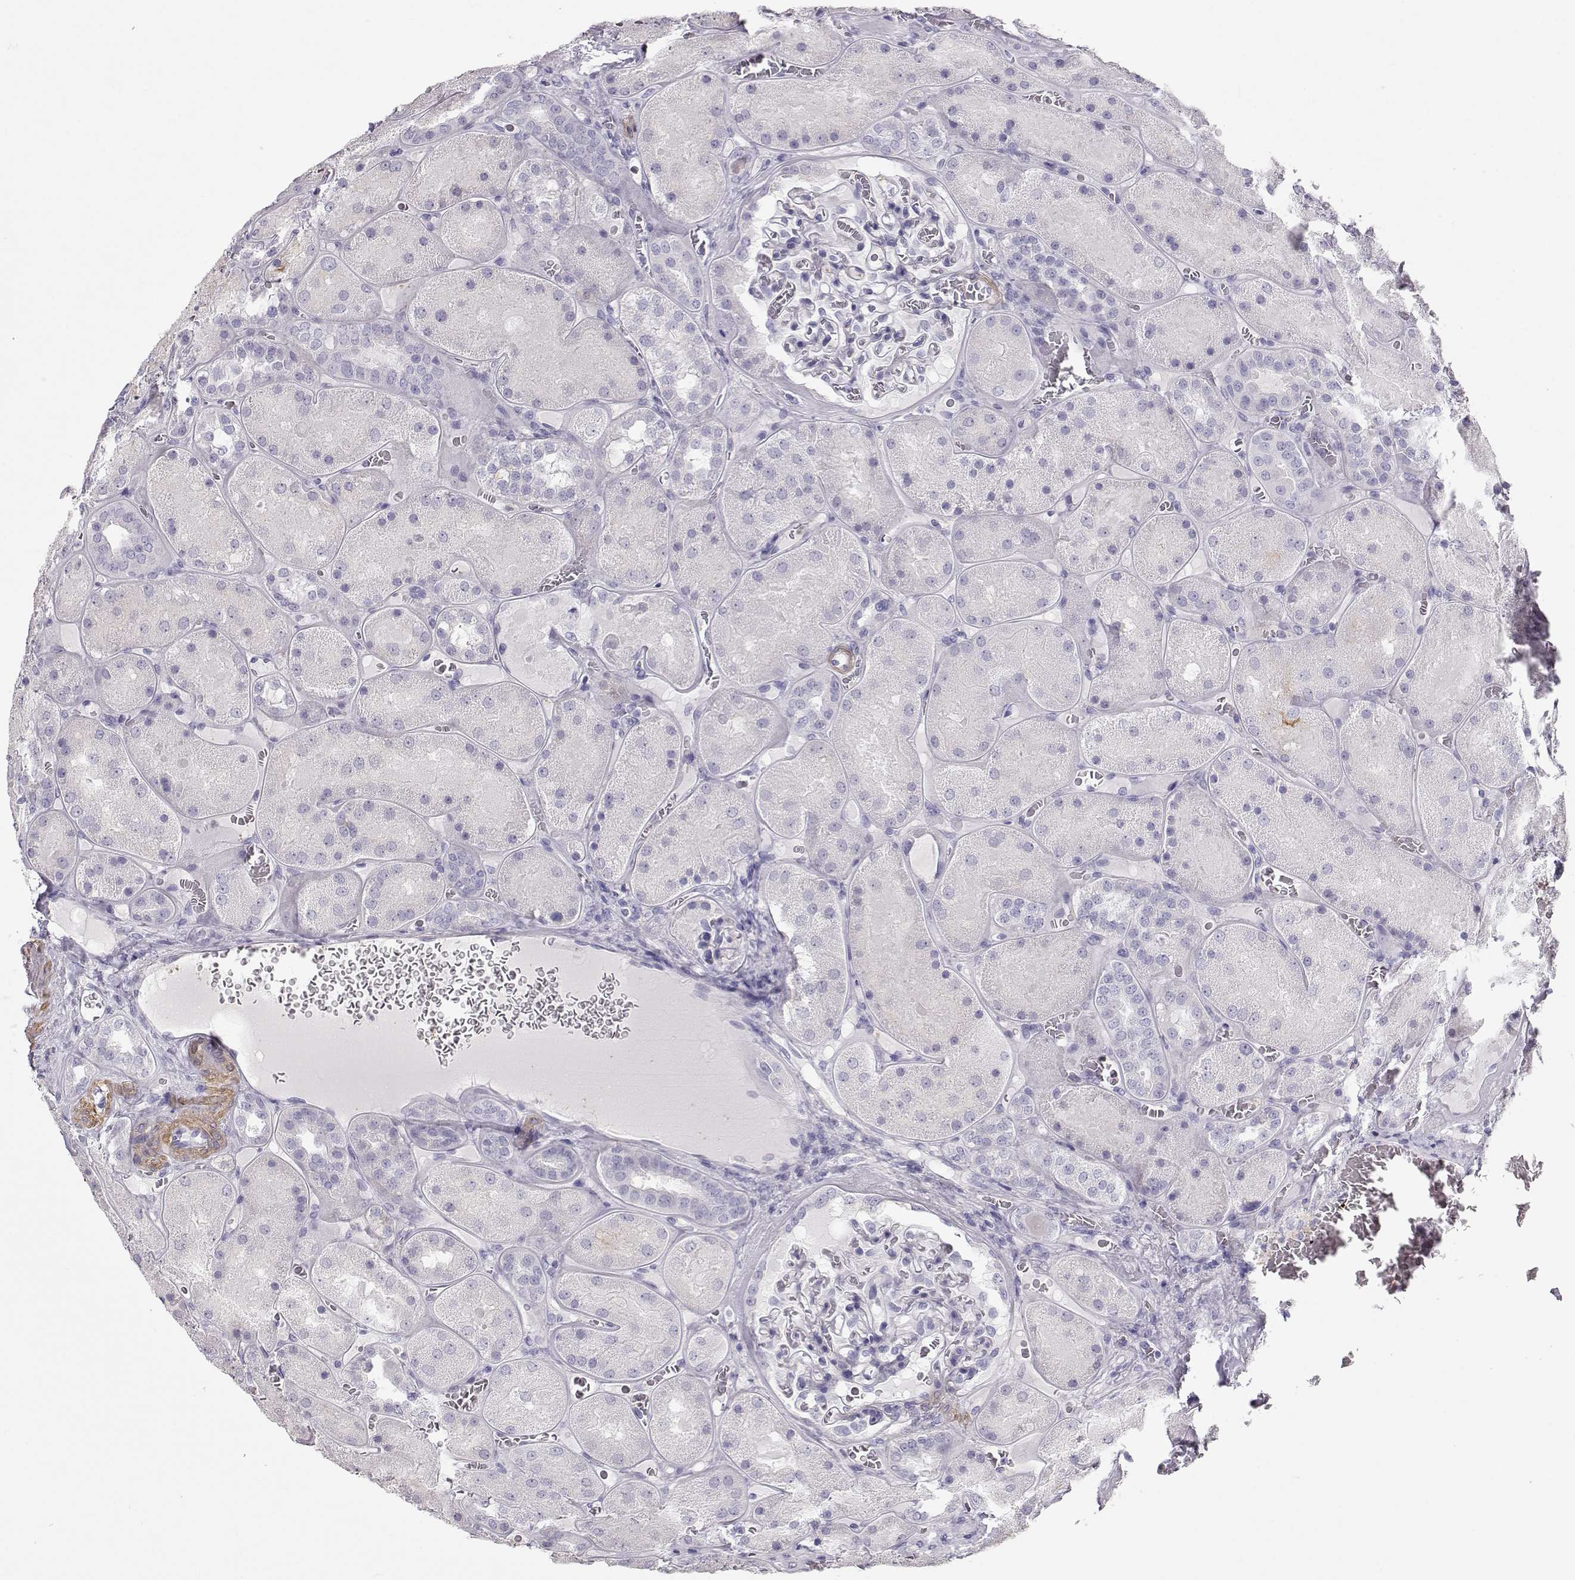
{"staining": {"intensity": "negative", "quantity": "none", "location": "none"}, "tissue": "kidney", "cell_type": "Cells in glomeruli", "image_type": "normal", "snomed": [{"axis": "morphology", "description": "Normal tissue, NOS"}, {"axis": "topography", "description": "Kidney"}], "caption": "Immunohistochemistry photomicrograph of benign kidney: kidney stained with DAB exhibits no significant protein staining in cells in glomeruli.", "gene": "SLITRK3", "patient": {"sex": "male", "age": 73}}